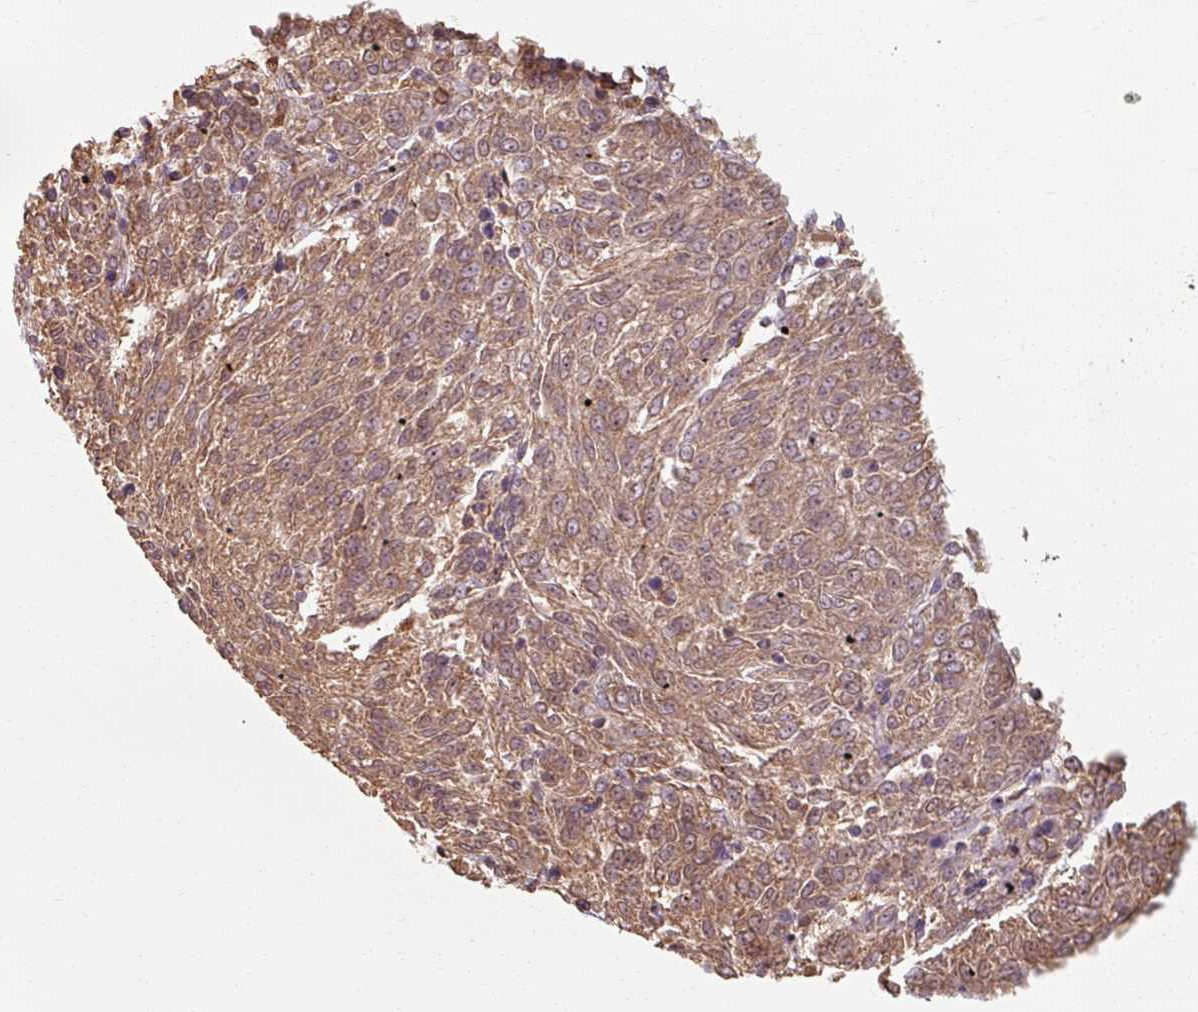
{"staining": {"intensity": "moderate", "quantity": ">75%", "location": "cytoplasmic/membranous"}, "tissue": "melanoma", "cell_type": "Tumor cells", "image_type": "cancer", "snomed": [{"axis": "morphology", "description": "Malignant melanoma, NOS"}, {"axis": "topography", "description": "Skin"}], "caption": "The immunohistochemical stain labels moderate cytoplasmic/membranous positivity in tumor cells of malignant melanoma tissue.", "gene": "TSEN54", "patient": {"sex": "female", "age": 72}}